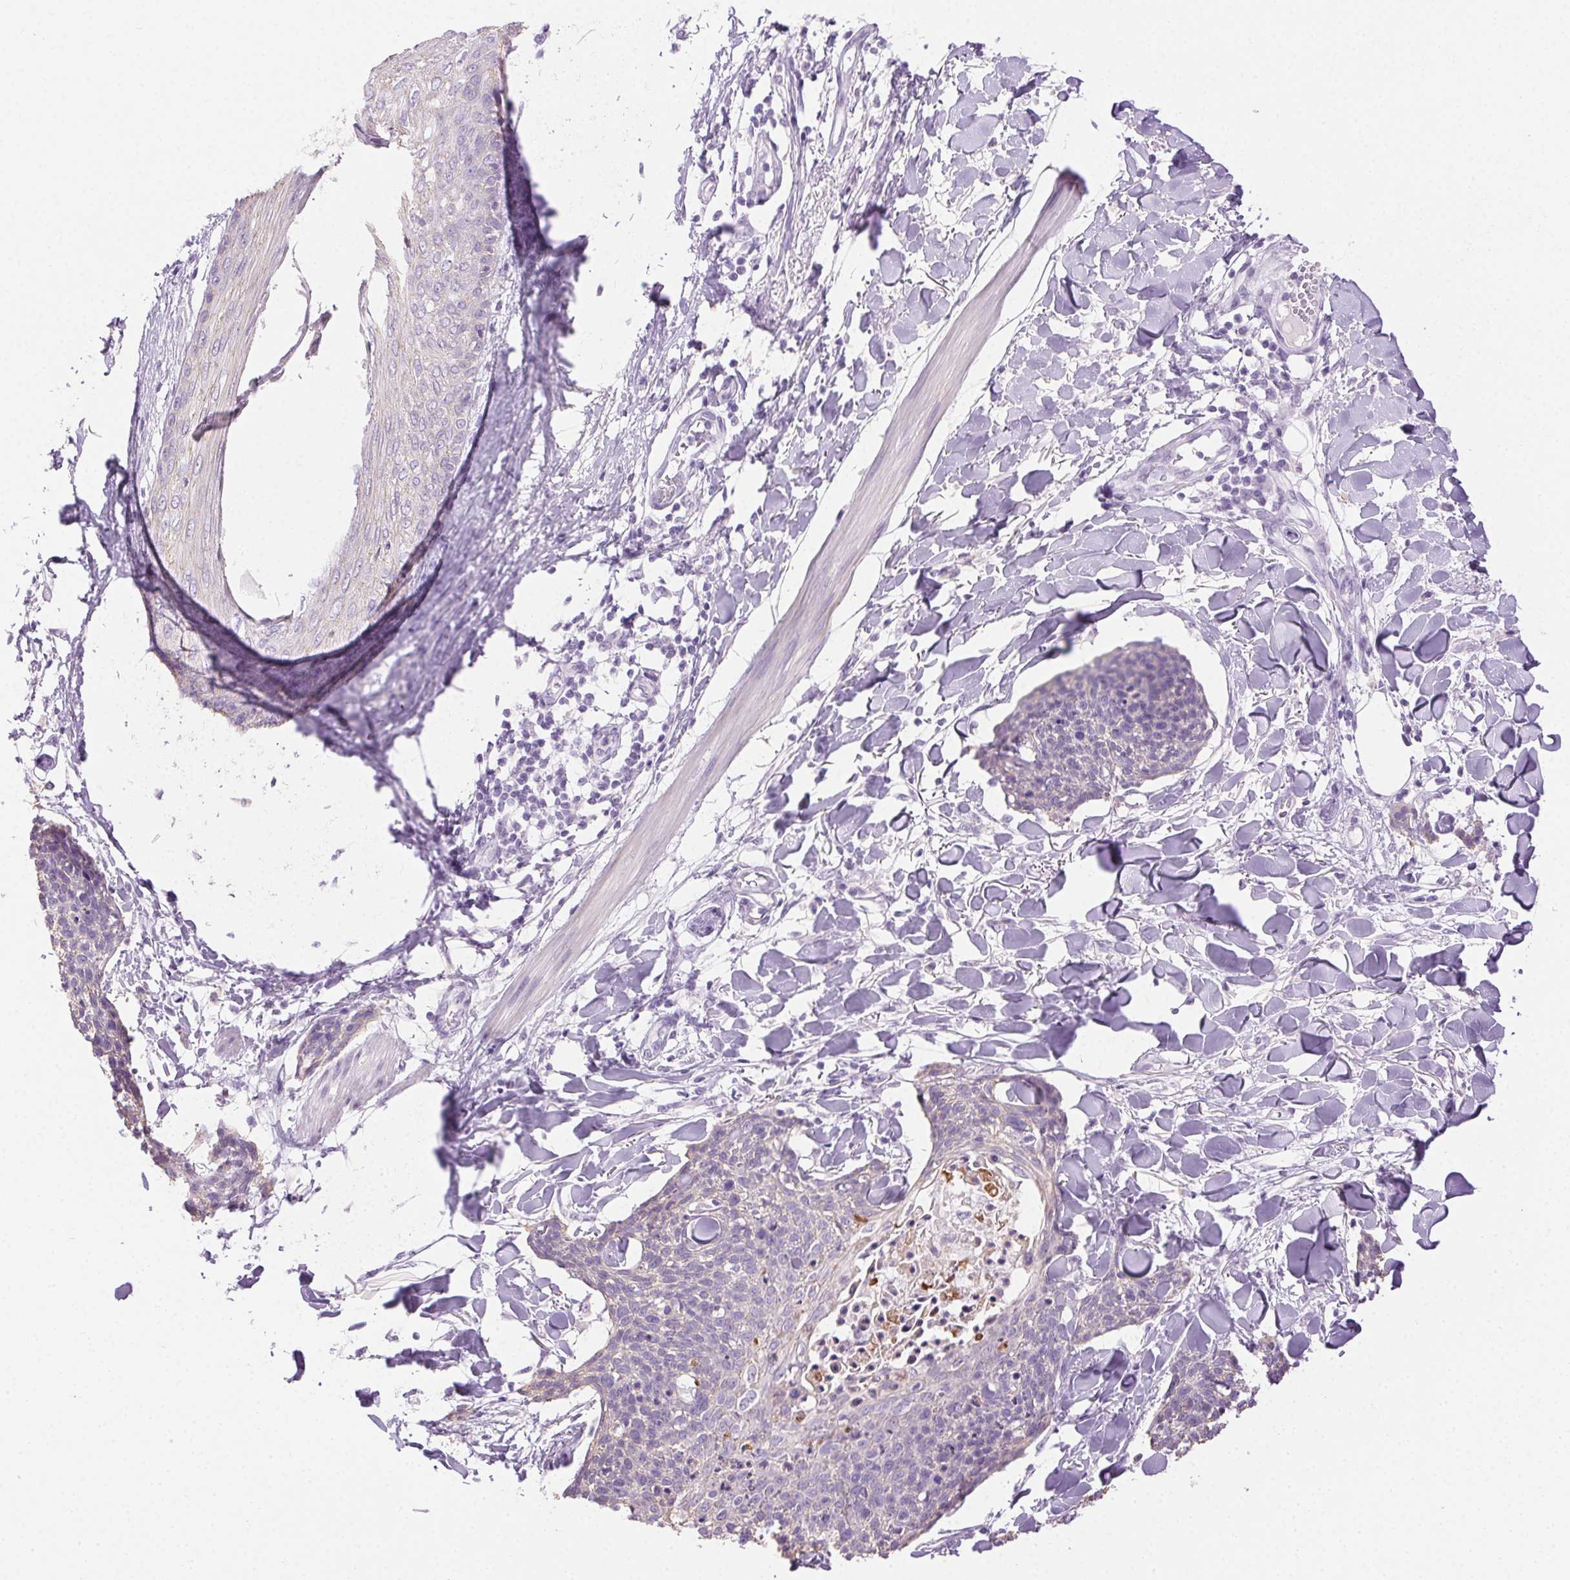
{"staining": {"intensity": "negative", "quantity": "none", "location": "none"}, "tissue": "skin cancer", "cell_type": "Tumor cells", "image_type": "cancer", "snomed": [{"axis": "morphology", "description": "Squamous cell carcinoma, NOS"}, {"axis": "topography", "description": "Skin"}, {"axis": "topography", "description": "Vulva"}], "caption": "Tumor cells show no significant protein expression in skin cancer (squamous cell carcinoma).", "gene": "CLDN10", "patient": {"sex": "female", "age": 75}}